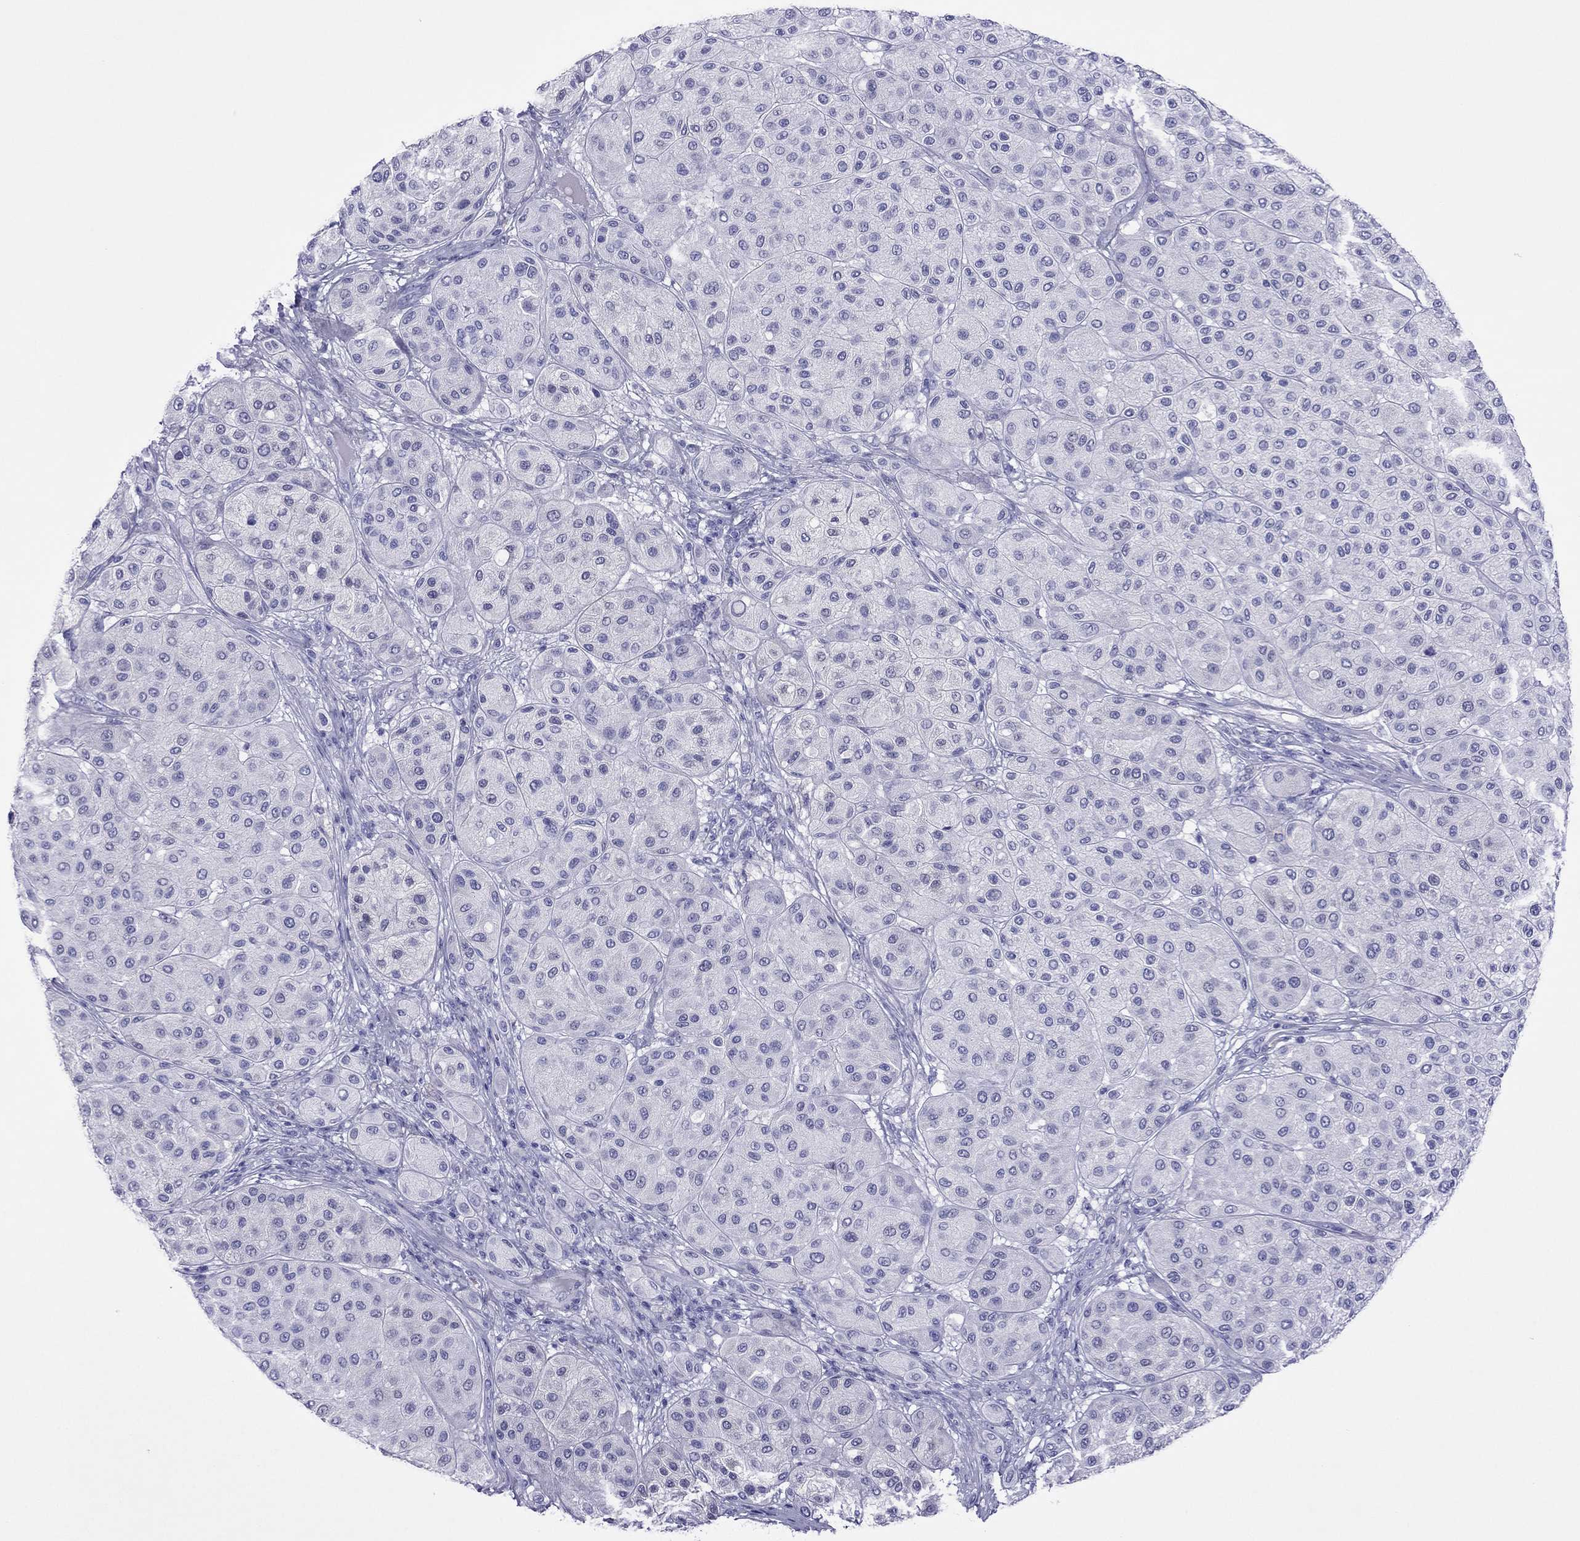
{"staining": {"intensity": "negative", "quantity": "none", "location": "none"}, "tissue": "melanoma", "cell_type": "Tumor cells", "image_type": "cancer", "snomed": [{"axis": "morphology", "description": "Malignant melanoma, Metastatic site"}, {"axis": "topography", "description": "Smooth muscle"}], "caption": "High magnification brightfield microscopy of melanoma stained with DAB (3,3'-diaminobenzidine) (brown) and counterstained with hematoxylin (blue): tumor cells show no significant staining. (IHC, brightfield microscopy, high magnification).", "gene": "PCDHA6", "patient": {"sex": "male", "age": 41}}